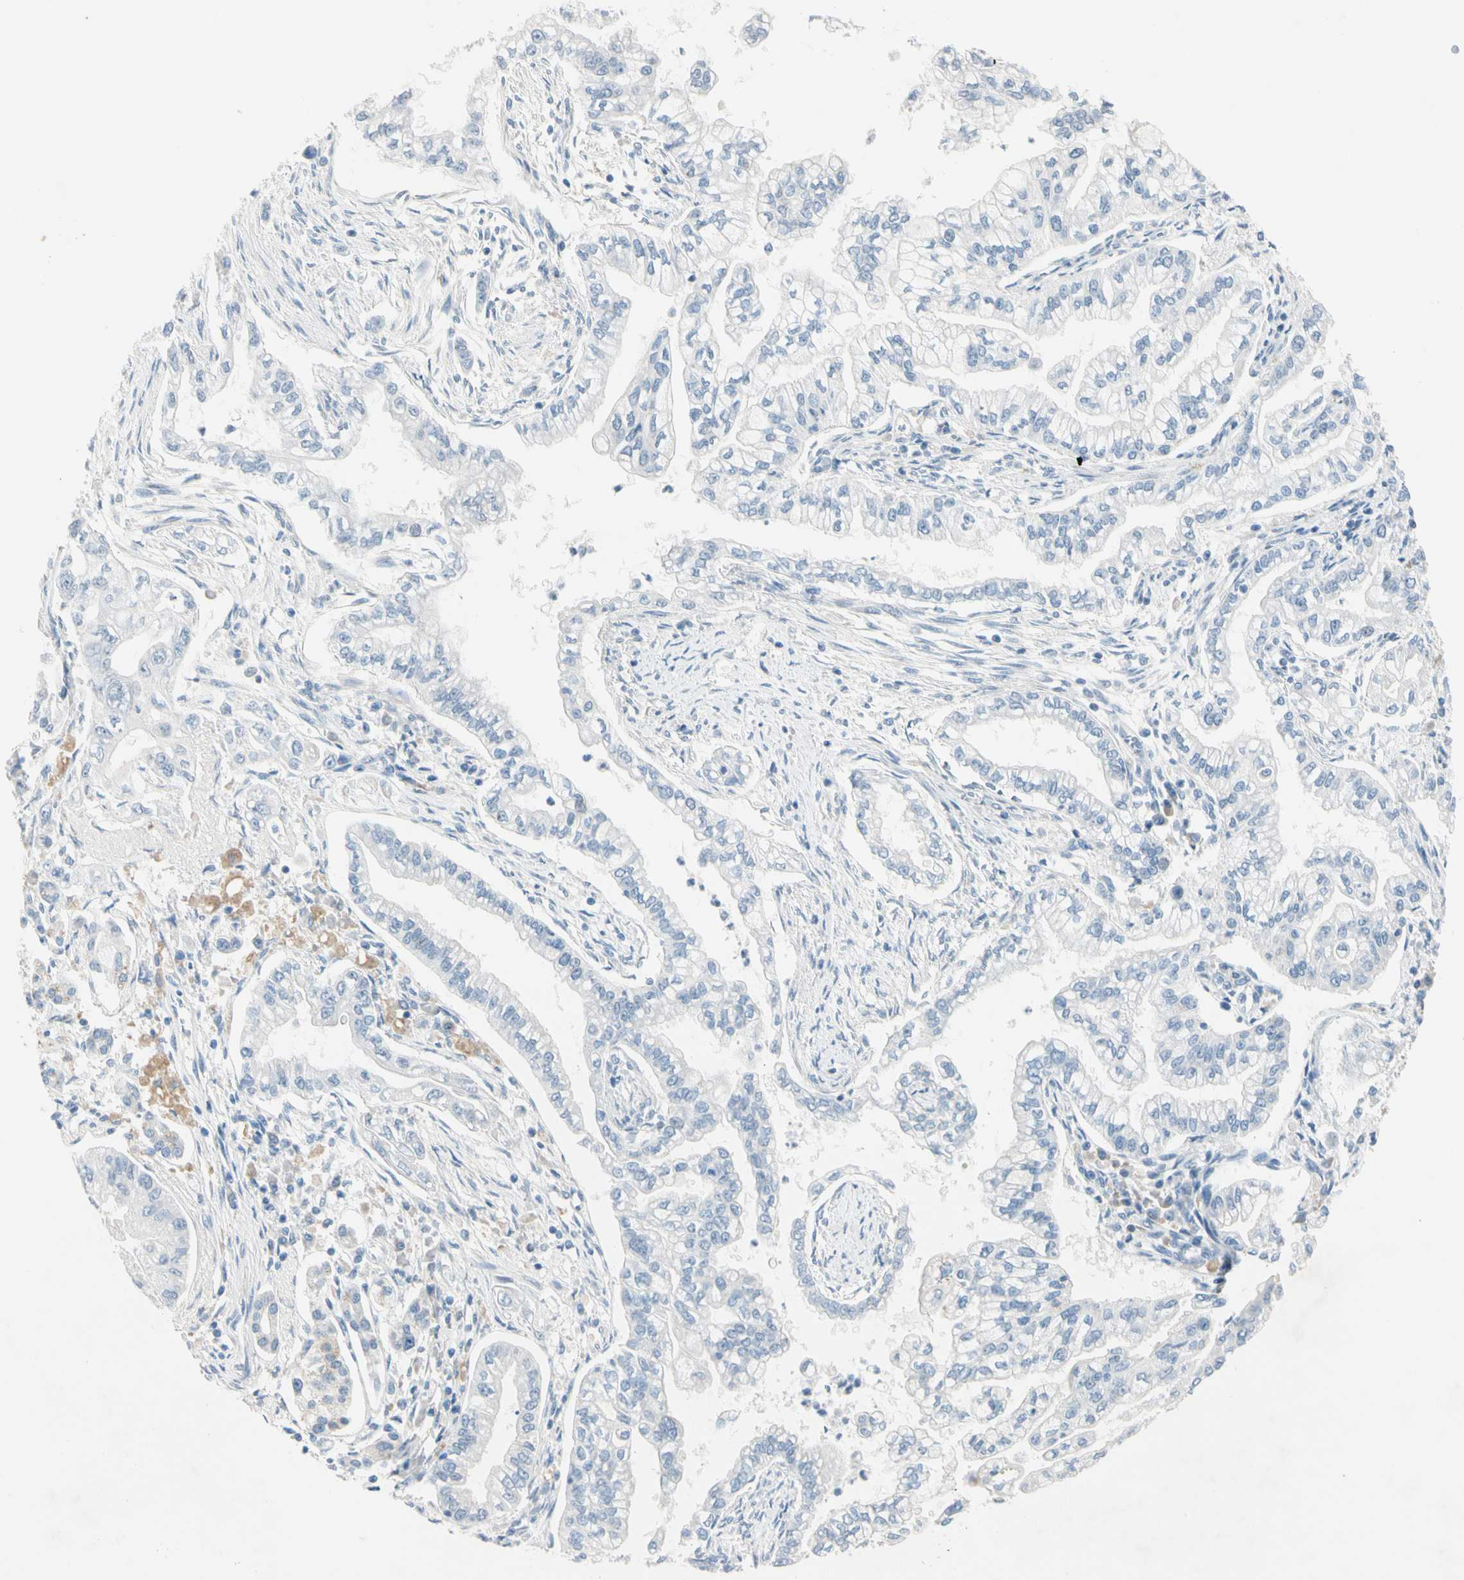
{"staining": {"intensity": "negative", "quantity": "none", "location": "none"}, "tissue": "pancreatic cancer", "cell_type": "Tumor cells", "image_type": "cancer", "snomed": [{"axis": "morphology", "description": "Normal tissue, NOS"}, {"axis": "topography", "description": "Pancreas"}], "caption": "Image shows no significant protein positivity in tumor cells of pancreatic cancer.", "gene": "SERPIND1", "patient": {"sex": "male", "age": 42}}